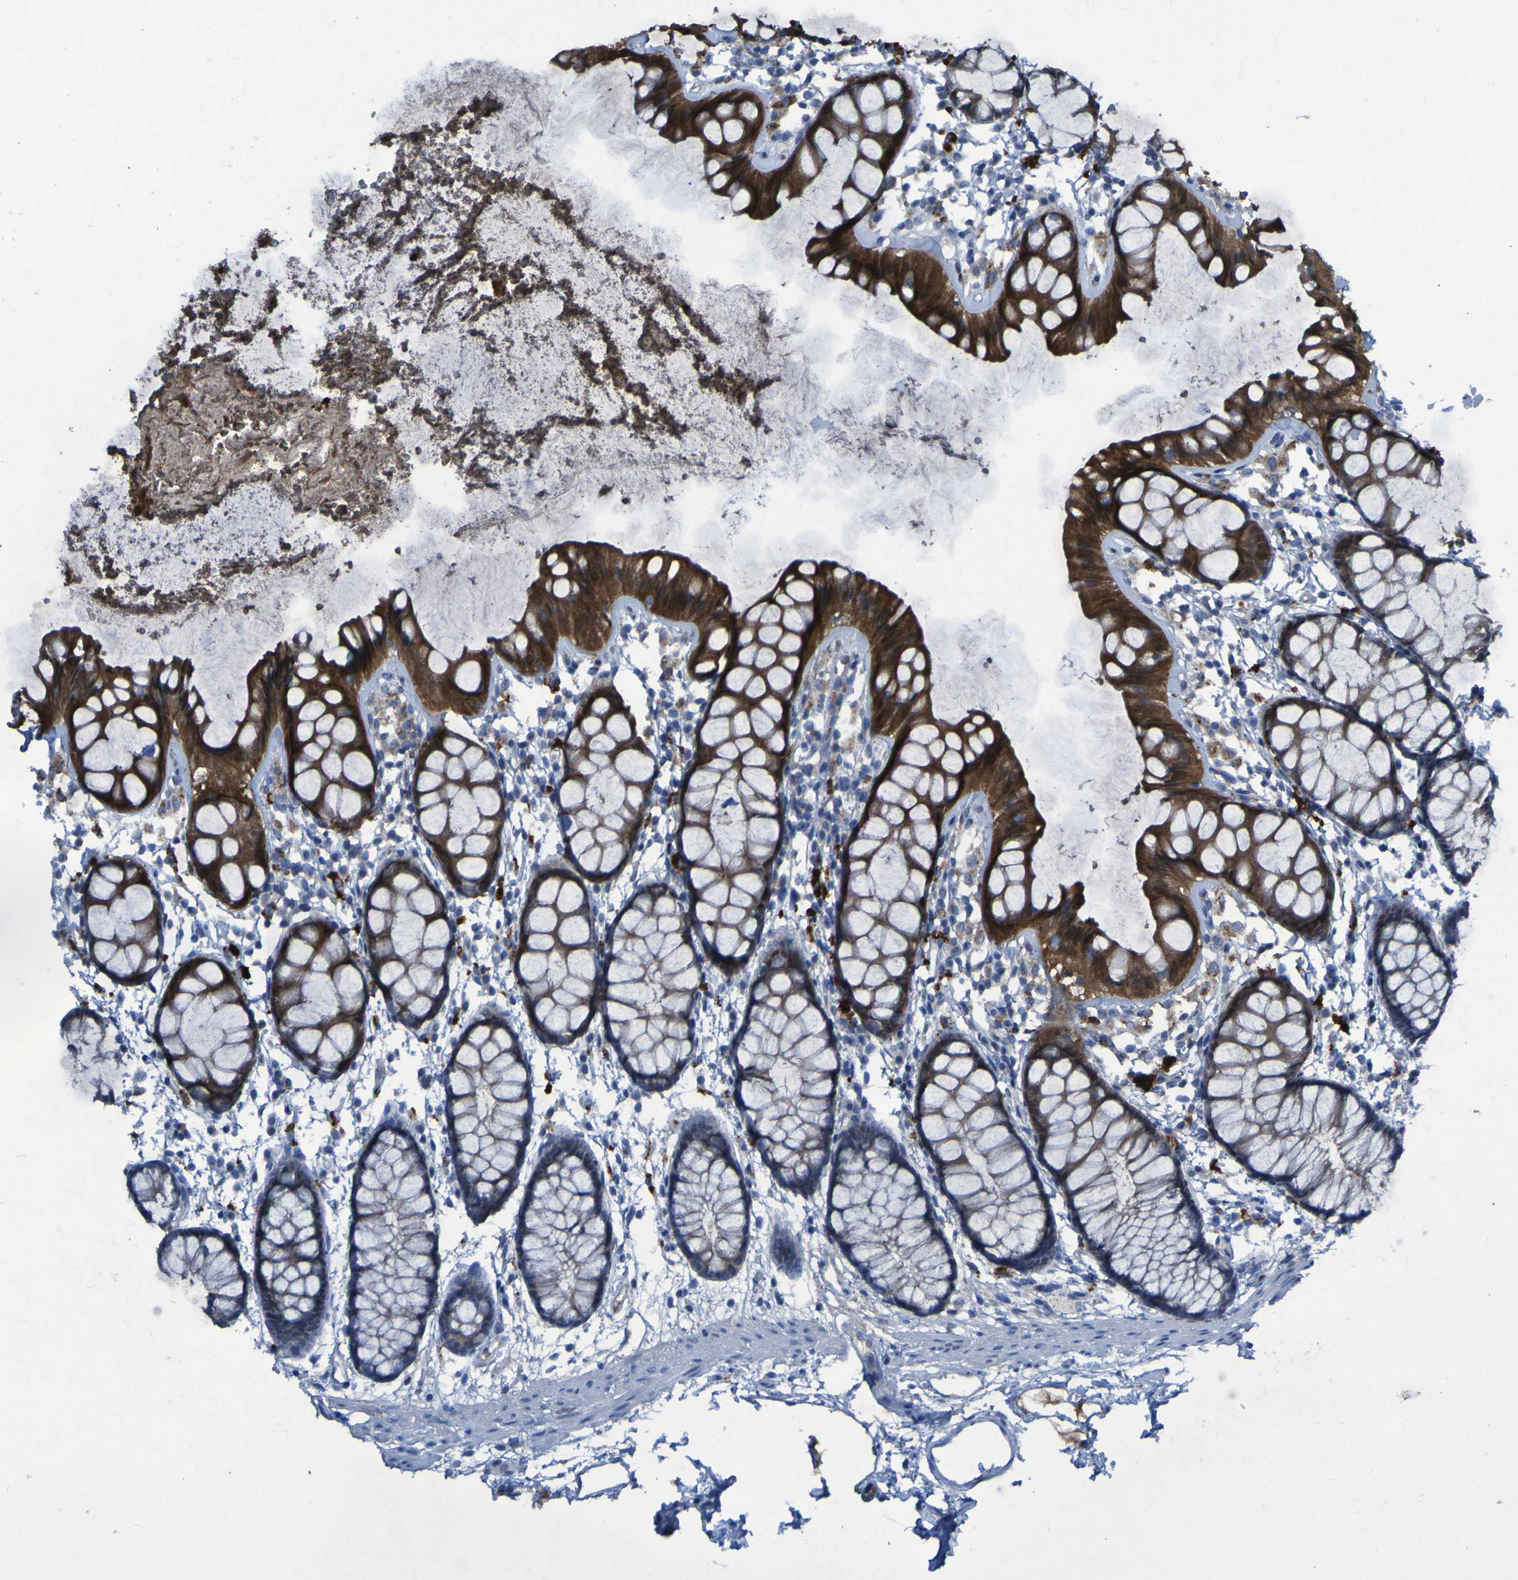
{"staining": {"intensity": "strong", "quantity": ">75%", "location": "cytoplasmic/membranous"}, "tissue": "rectum", "cell_type": "Glandular cells", "image_type": "normal", "snomed": [{"axis": "morphology", "description": "Normal tissue, NOS"}, {"axis": "topography", "description": "Rectum"}], "caption": "Brown immunohistochemical staining in unremarkable human rectum reveals strong cytoplasmic/membranous positivity in about >75% of glandular cells. The staining is performed using DAB brown chromogen to label protein expression. The nuclei are counter-stained blue using hematoxylin.", "gene": "SGK2", "patient": {"sex": "female", "age": 66}}